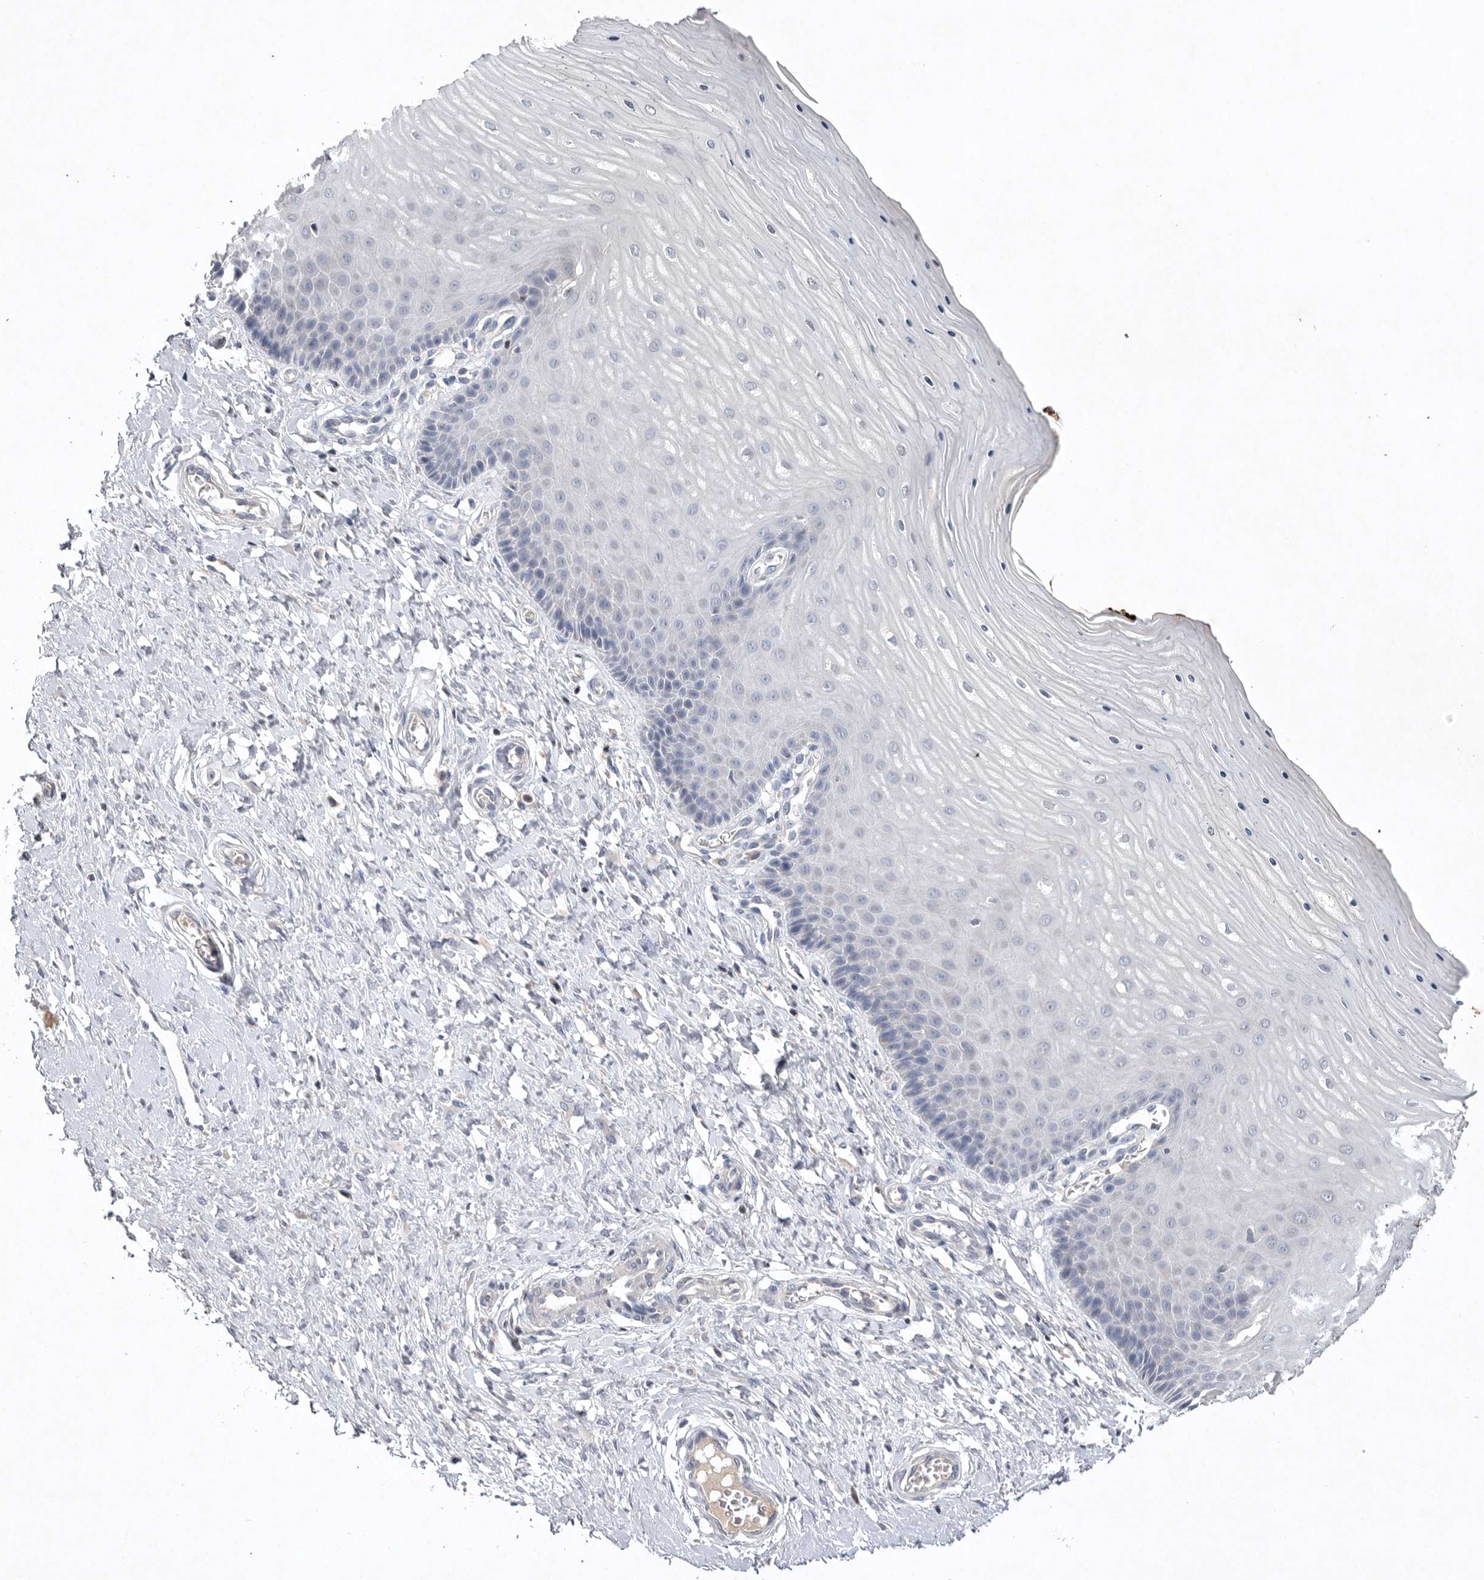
{"staining": {"intensity": "moderate", "quantity": ">75%", "location": "cytoplasmic/membranous"}, "tissue": "cervix", "cell_type": "Glandular cells", "image_type": "normal", "snomed": [{"axis": "morphology", "description": "Normal tissue, NOS"}, {"axis": "topography", "description": "Cervix"}], "caption": "This image reveals IHC staining of normal human cervix, with medium moderate cytoplasmic/membranous expression in about >75% of glandular cells.", "gene": "TNFSF14", "patient": {"sex": "female", "age": 55}}